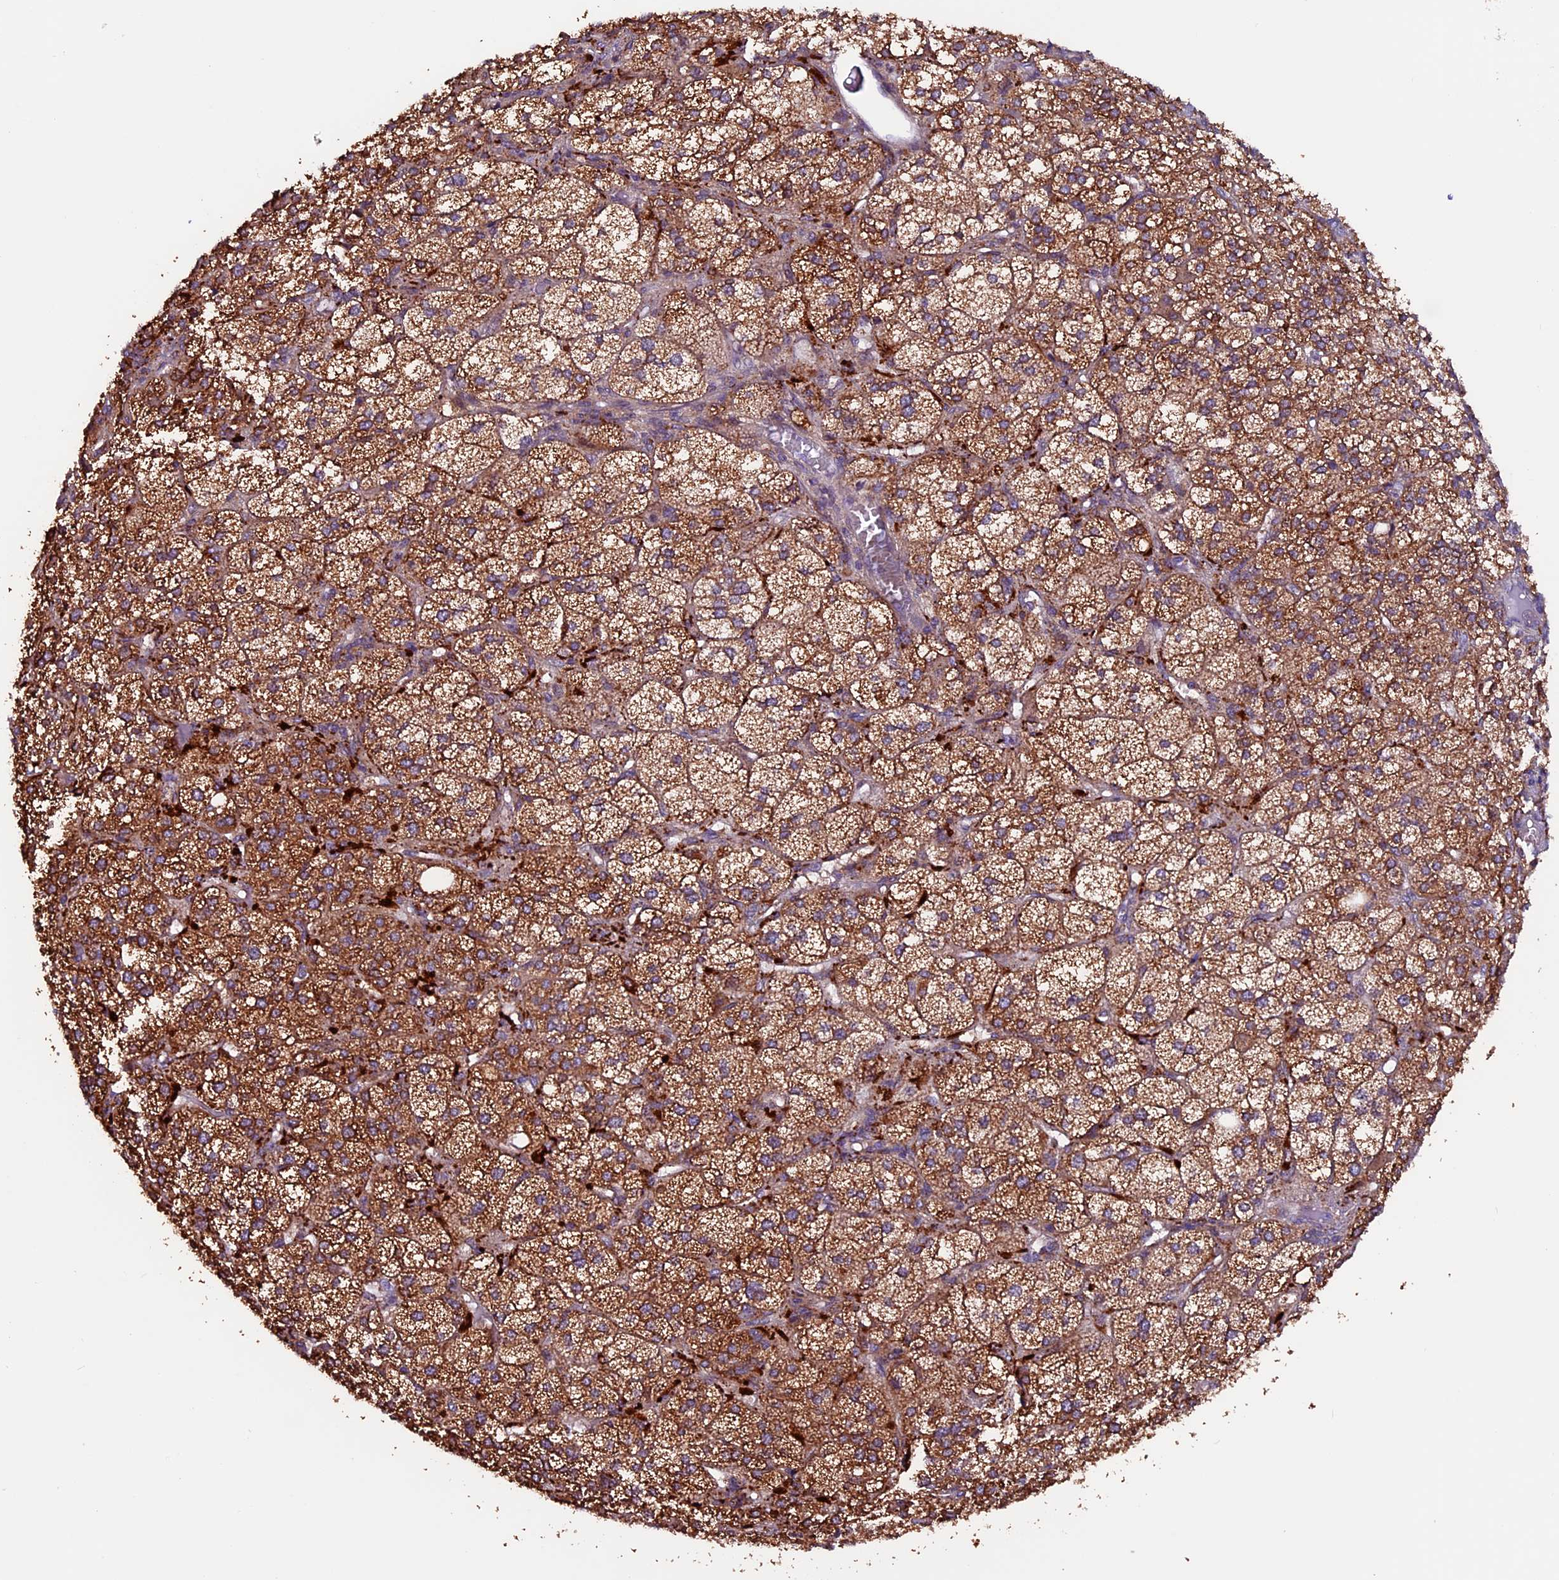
{"staining": {"intensity": "strong", "quantity": ">75%", "location": "cytoplasmic/membranous"}, "tissue": "adrenal gland", "cell_type": "Glandular cells", "image_type": "normal", "snomed": [{"axis": "morphology", "description": "Normal tissue, NOS"}, {"axis": "topography", "description": "Adrenal gland"}], "caption": "IHC of benign human adrenal gland reveals high levels of strong cytoplasmic/membranous expression in about >75% of glandular cells. (Stains: DAB in brown, nuclei in blue, Microscopy: brightfield microscopy at high magnification).", "gene": "ZNF598", "patient": {"sex": "female", "age": 61}}